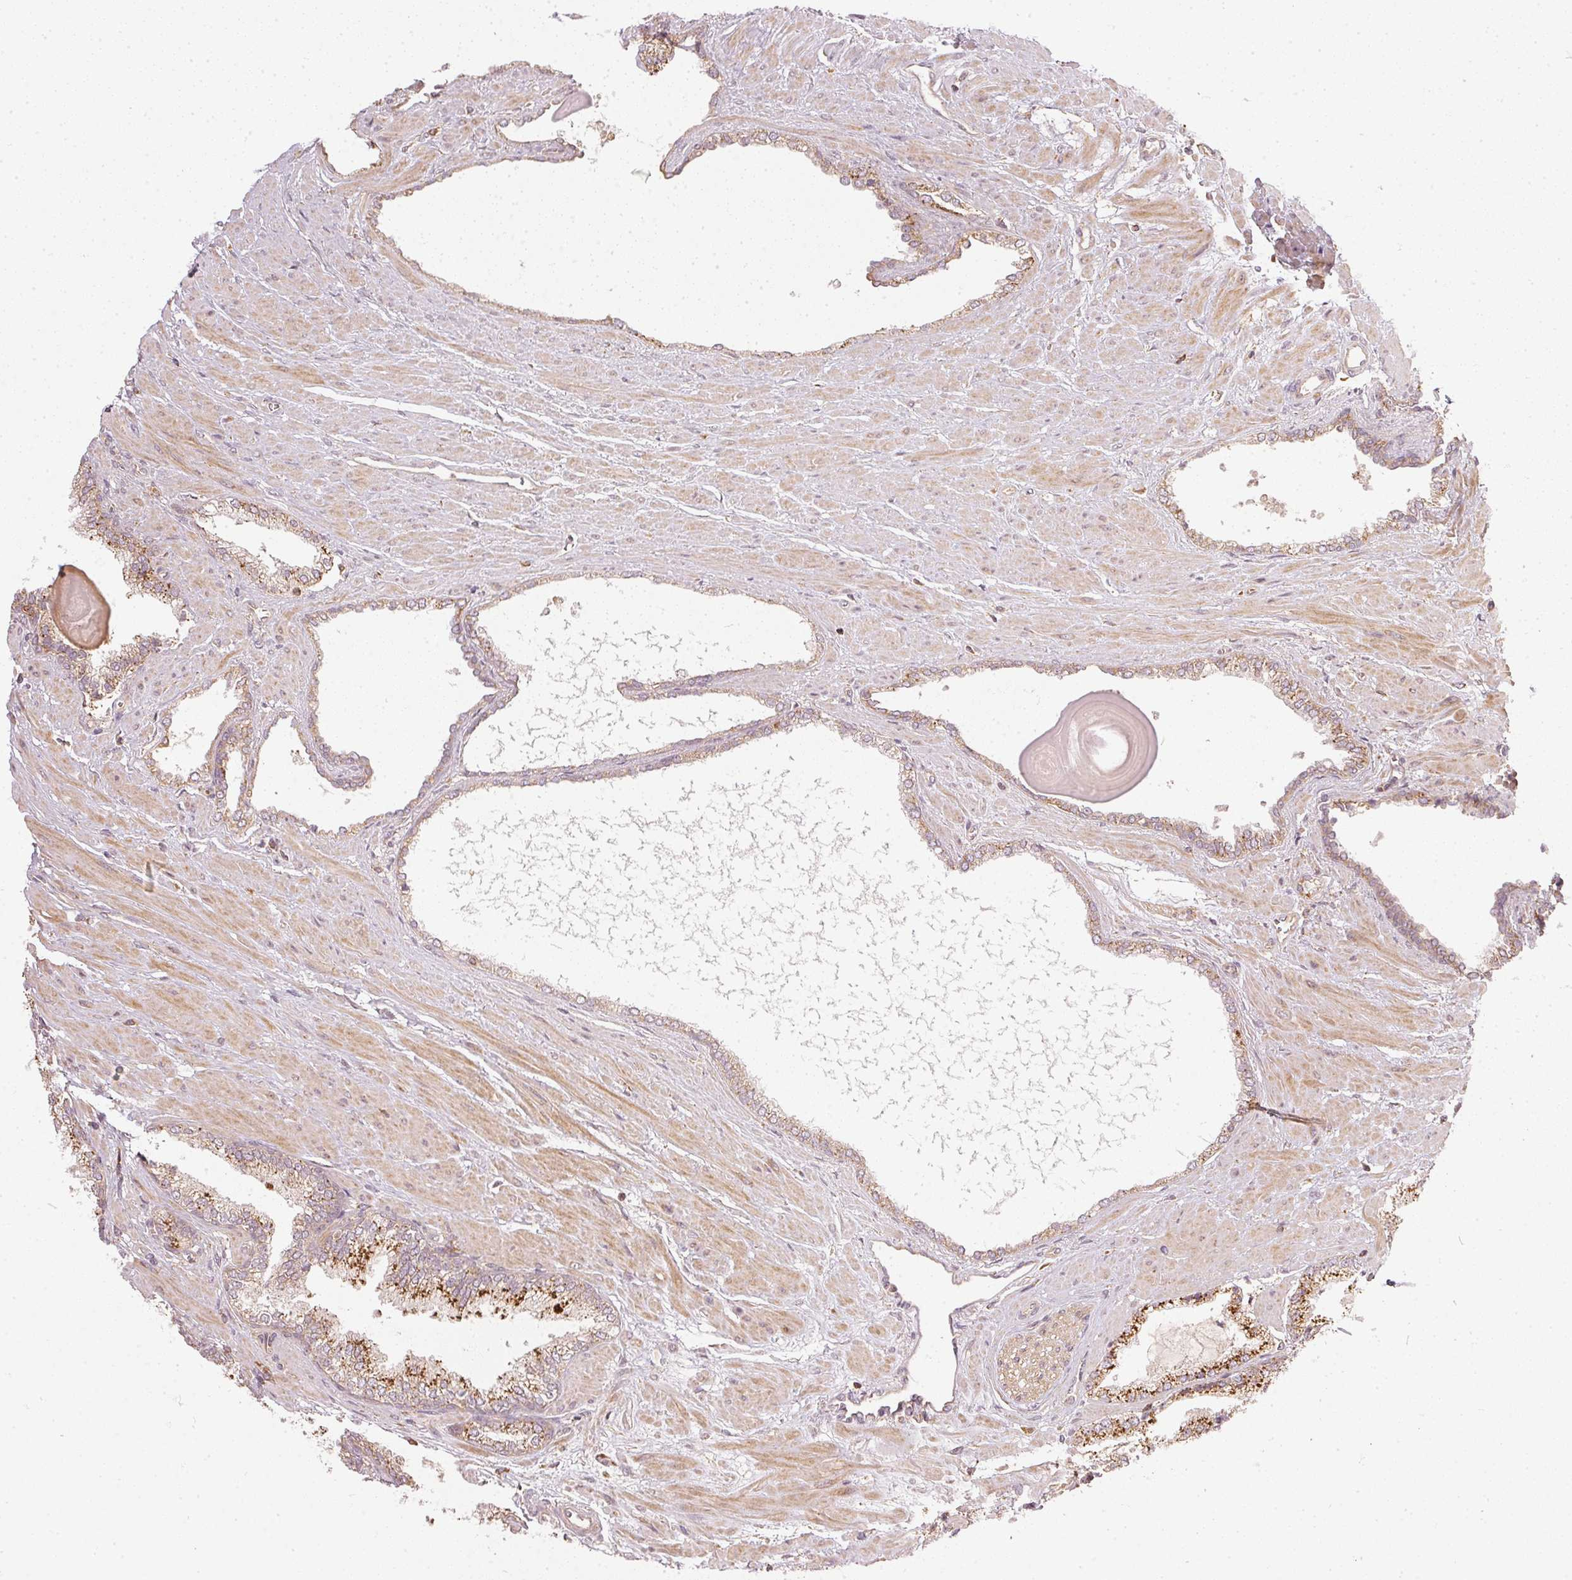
{"staining": {"intensity": "moderate", "quantity": ">75%", "location": "cytoplasmic/membranous"}, "tissue": "prostate cancer", "cell_type": "Tumor cells", "image_type": "cancer", "snomed": [{"axis": "morphology", "description": "Adenocarcinoma, High grade"}, {"axis": "topography", "description": "Prostate"}], "caption": "The immunohistochemical stain shows moderate cytoplasmic/membranous staining in tumor cells of prostate cancer tissue.", "gene": "NADK2", "patient": {"sex": "male", "age": 64}}